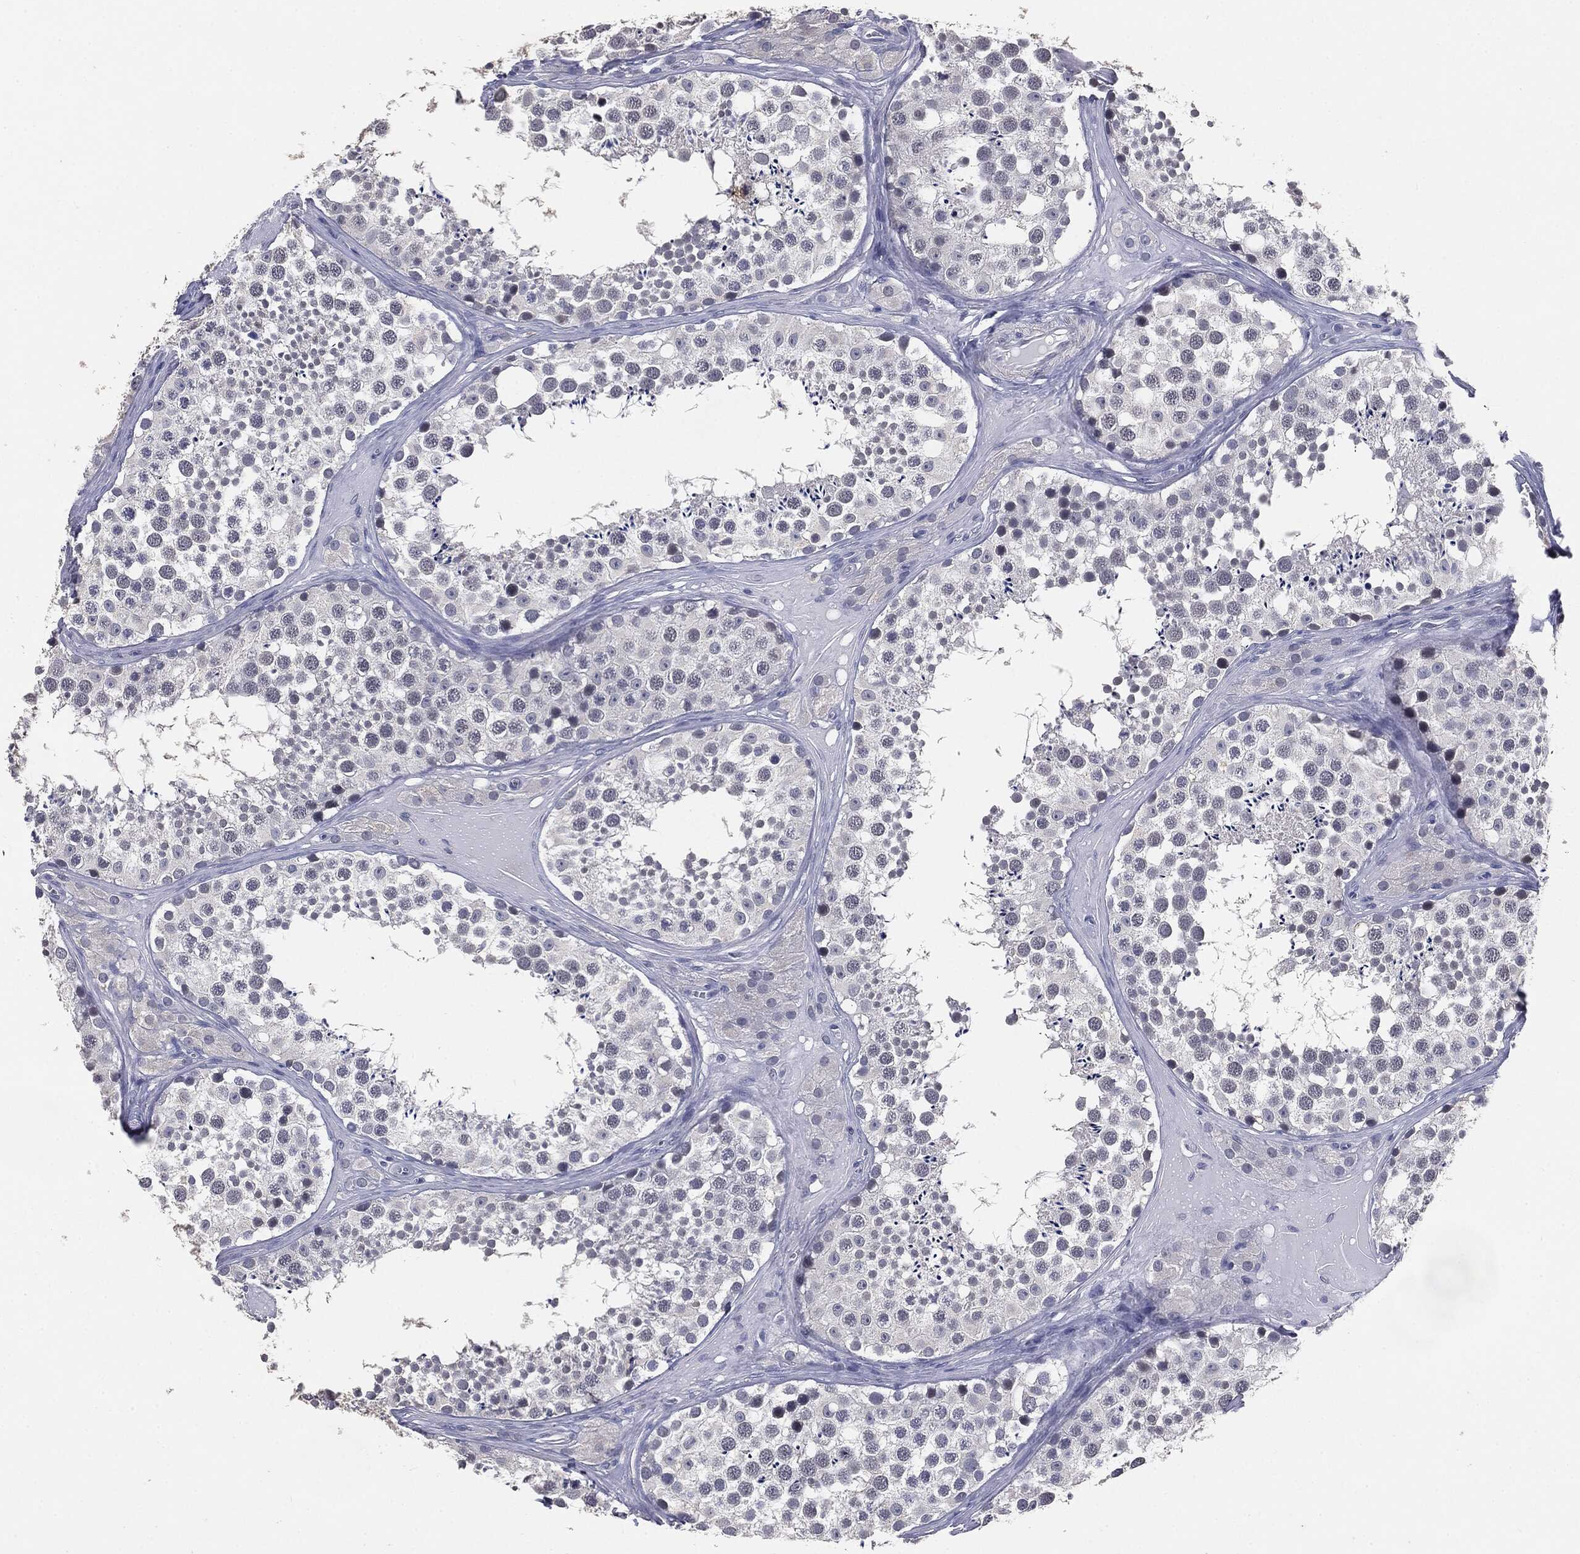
{"staining": {"intensity": "negative", "quantity": "none", "location": "none"}, "tissue": "testis", "cell_type": "Cells in seminiferous ducts", "image_type": "normal", "snomed": [{"axis": "morphology", "description": "Normal tissue, NOS"}, {"axis": "topography", "description": "Testis"}], "caption": "Histopathology image shows no significant protein staining in cells in seminiferous ducts of normal testis. The staining is performed using DAB (3,3'-diaminobenzidine) brown chromogen with nuclei counter-stained in using hematoxylin.", "gene": "SLC2A2", "patient": {"sex": "male", "age": 31}}